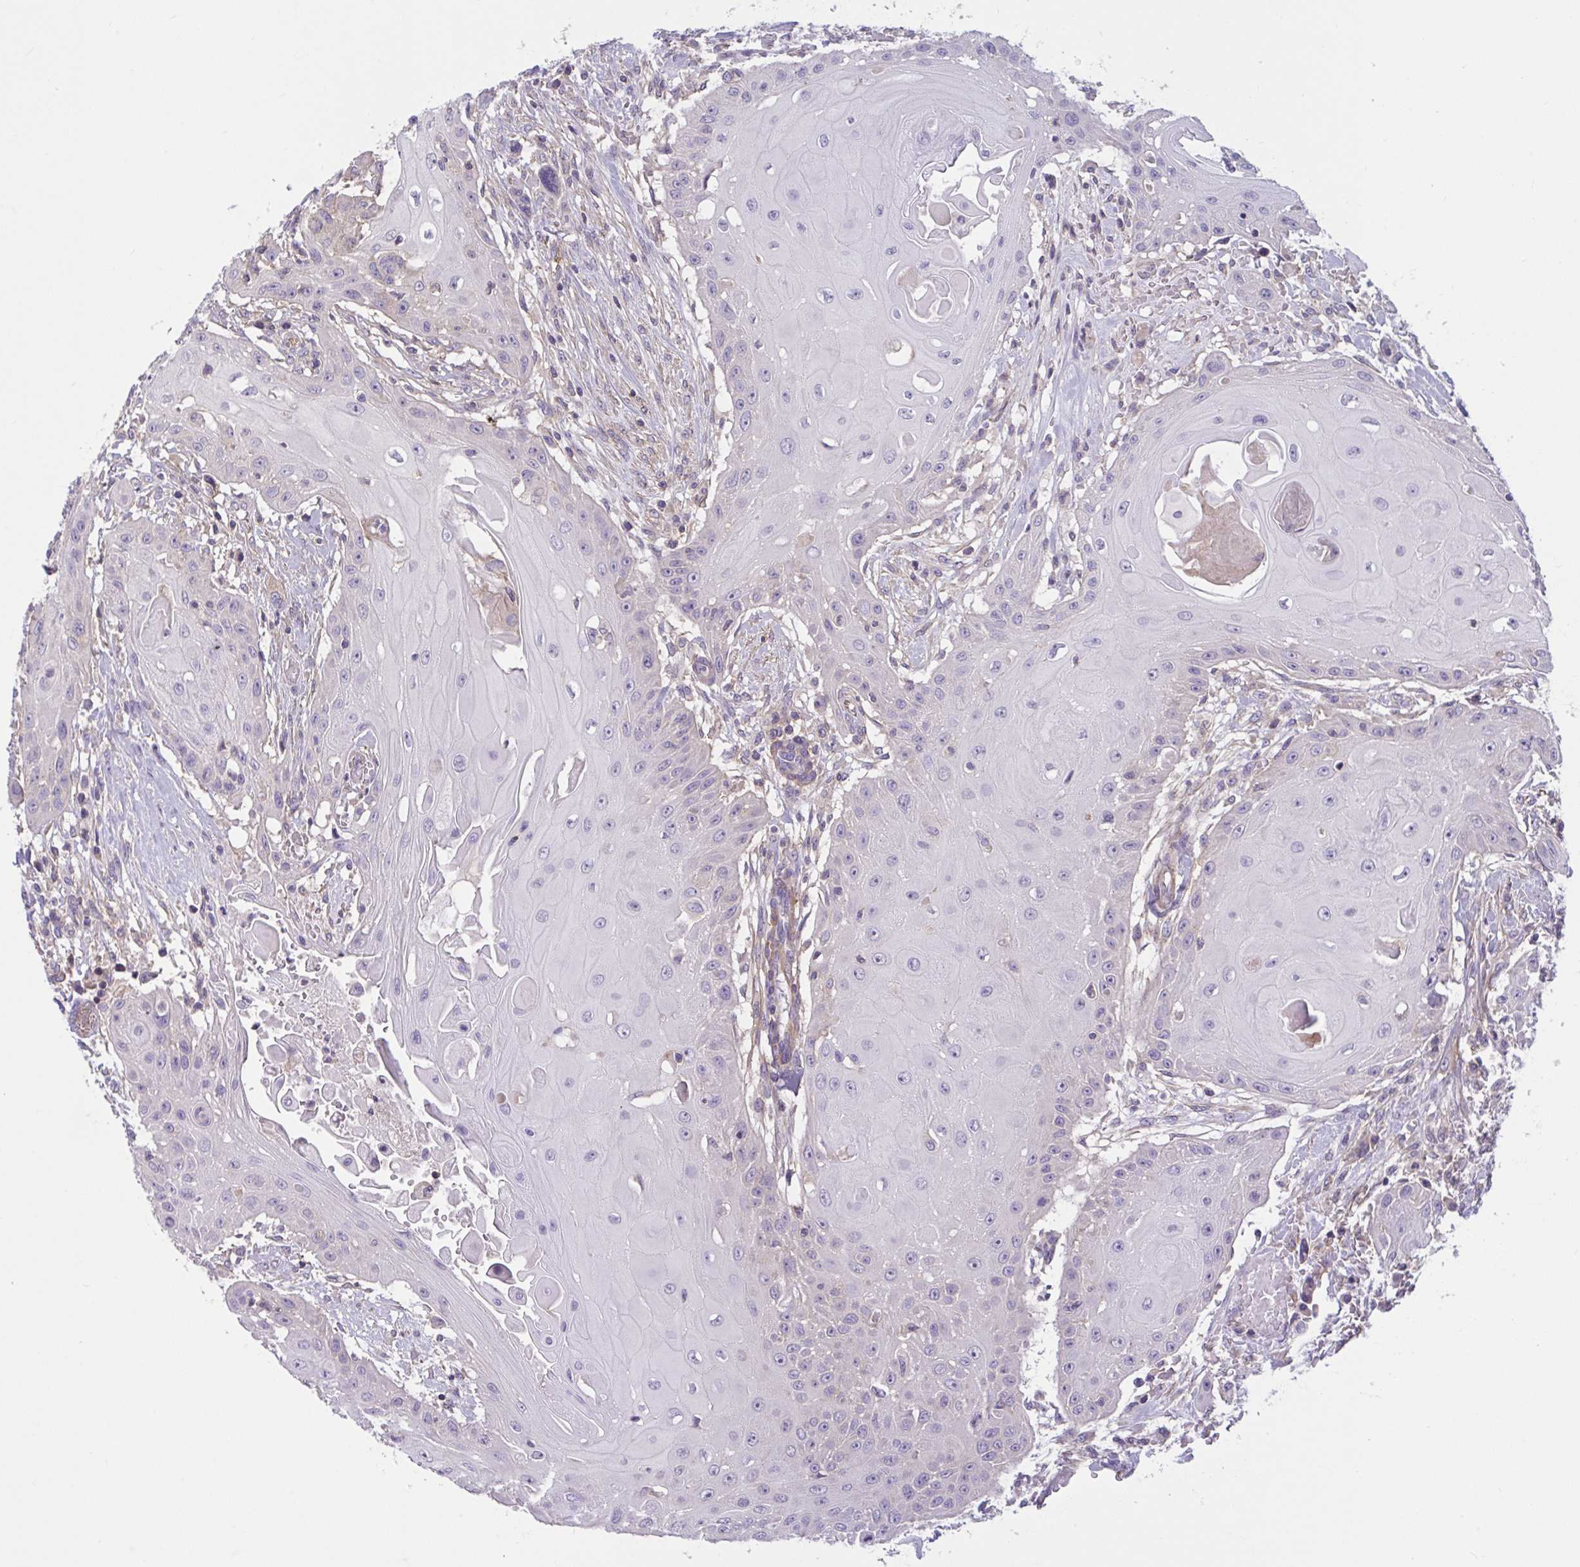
{"staining": {"intensity": "negative", "quantity": "none", "location": "none"}, "tissue": "head and neck cancer", "cell_type": "Tumor cells", "image_type": "cancer", "snomed": [{"axis": "morphology", "description": "Squamous cell carcinoma, NOS"}, {"axis": "topography", "description": "Oral tissue"}, {"axis": "topography", "description": "Head-Neck"}, {"axis": "topography", "description": "Neck, NOS"}], "caption": "Tumor cells are negative for brown protein staining in head and neck cancer (squamous cell carcinoma).", "gene": "WNT9B", "patient": {"sex": "female", "age": 55}}